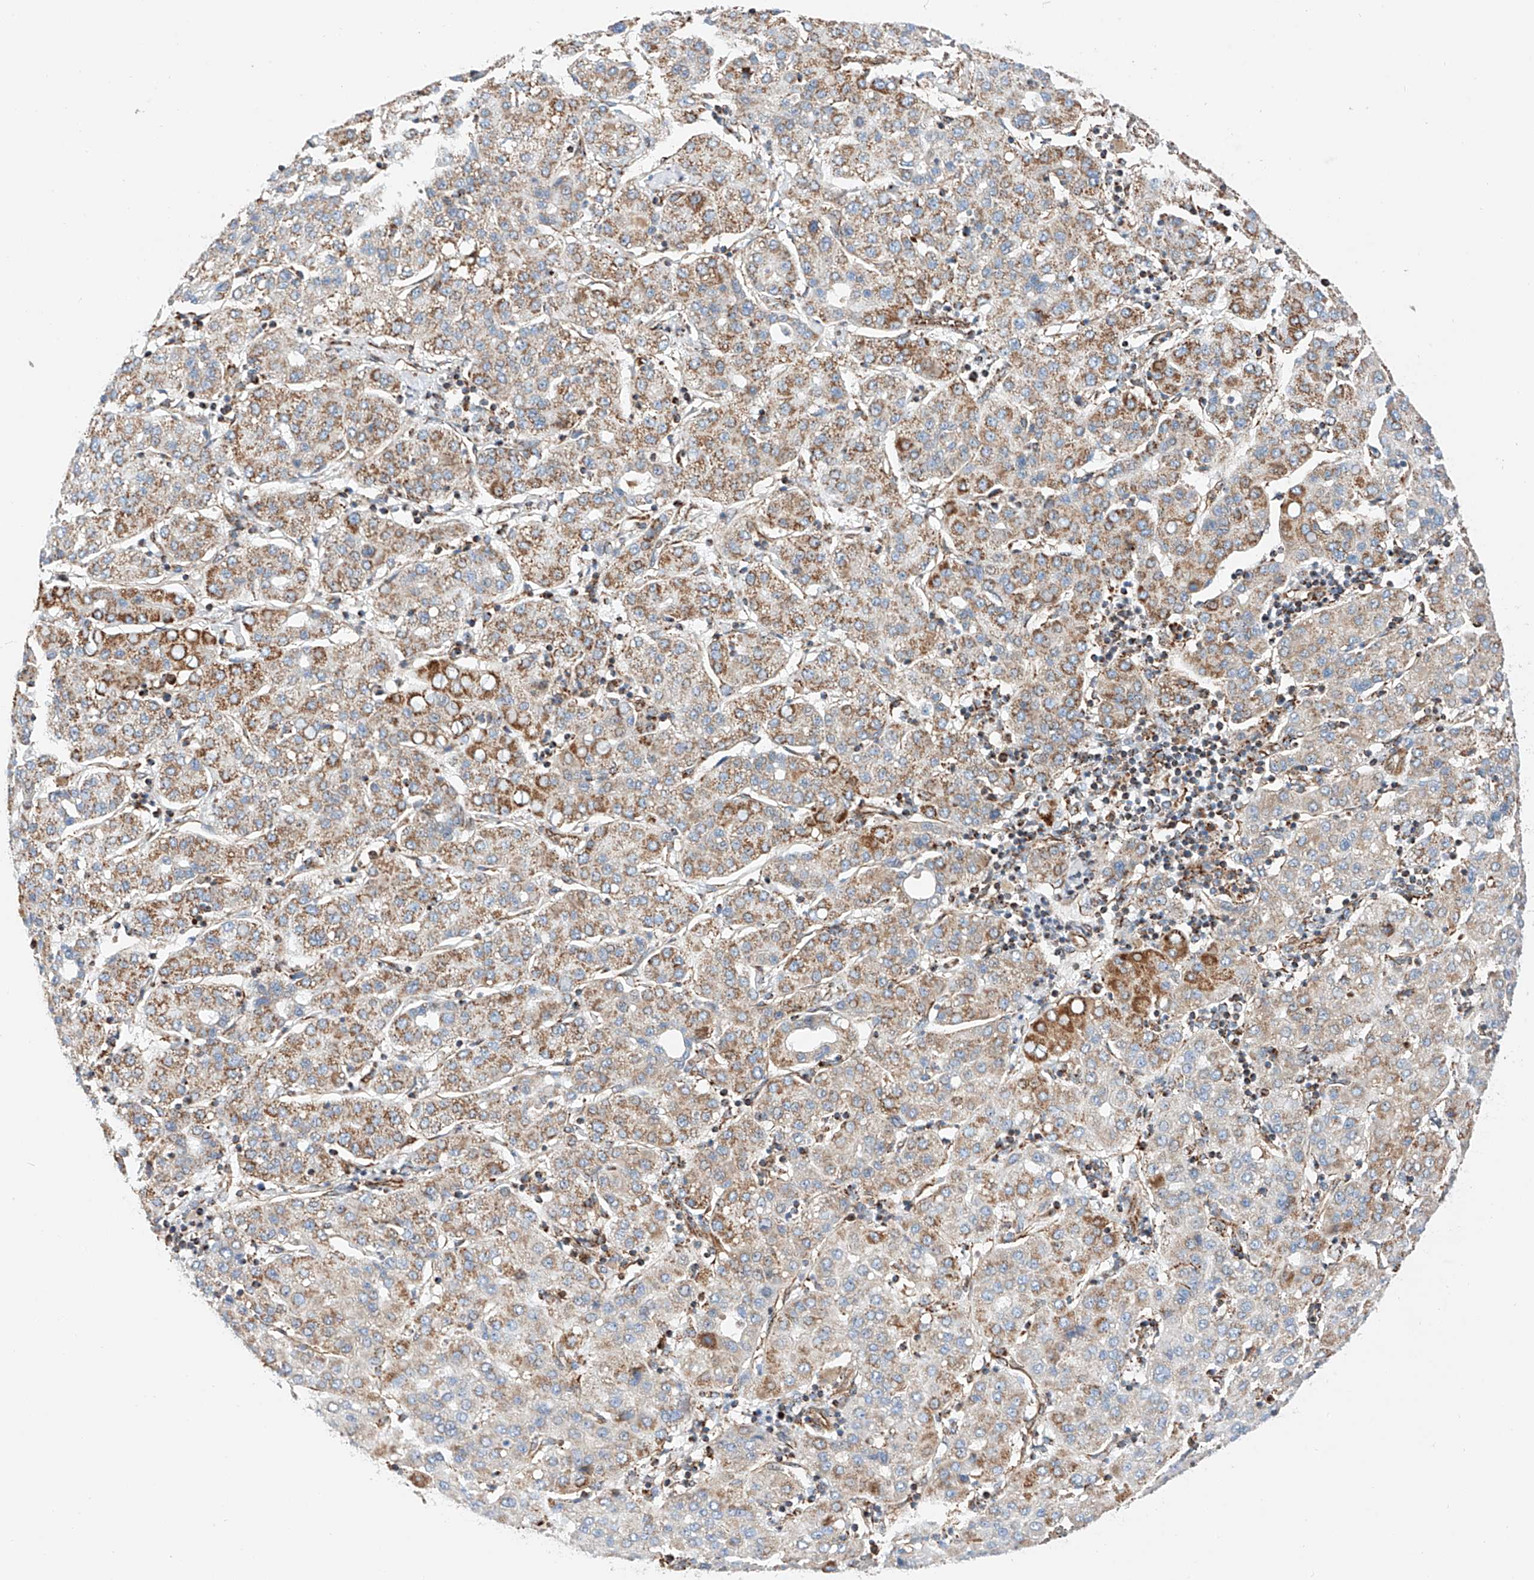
{"staining": {"intensity": "moderate", "quantity": ">75%", "location": "cytoplasmic/membranous"}, "tissue": "liver cancer", "cell_type": "Tumor cells", "image_type": "cancer", "snomed": [{"axis": "morphology", "description": "Carcinoma, Hepatocellular, NOS"}, {"axis": "topography", "description": "Liver"}], "caption": "Liver cancer (hepatocellular carcinoma) stained for a protein (brown) displays moderate cytoplasmic/membranous positive expression in approximately >75% of tumor cells.", "gene": "NDUFV3", "patient": {"sex": "male", "age": 65}}